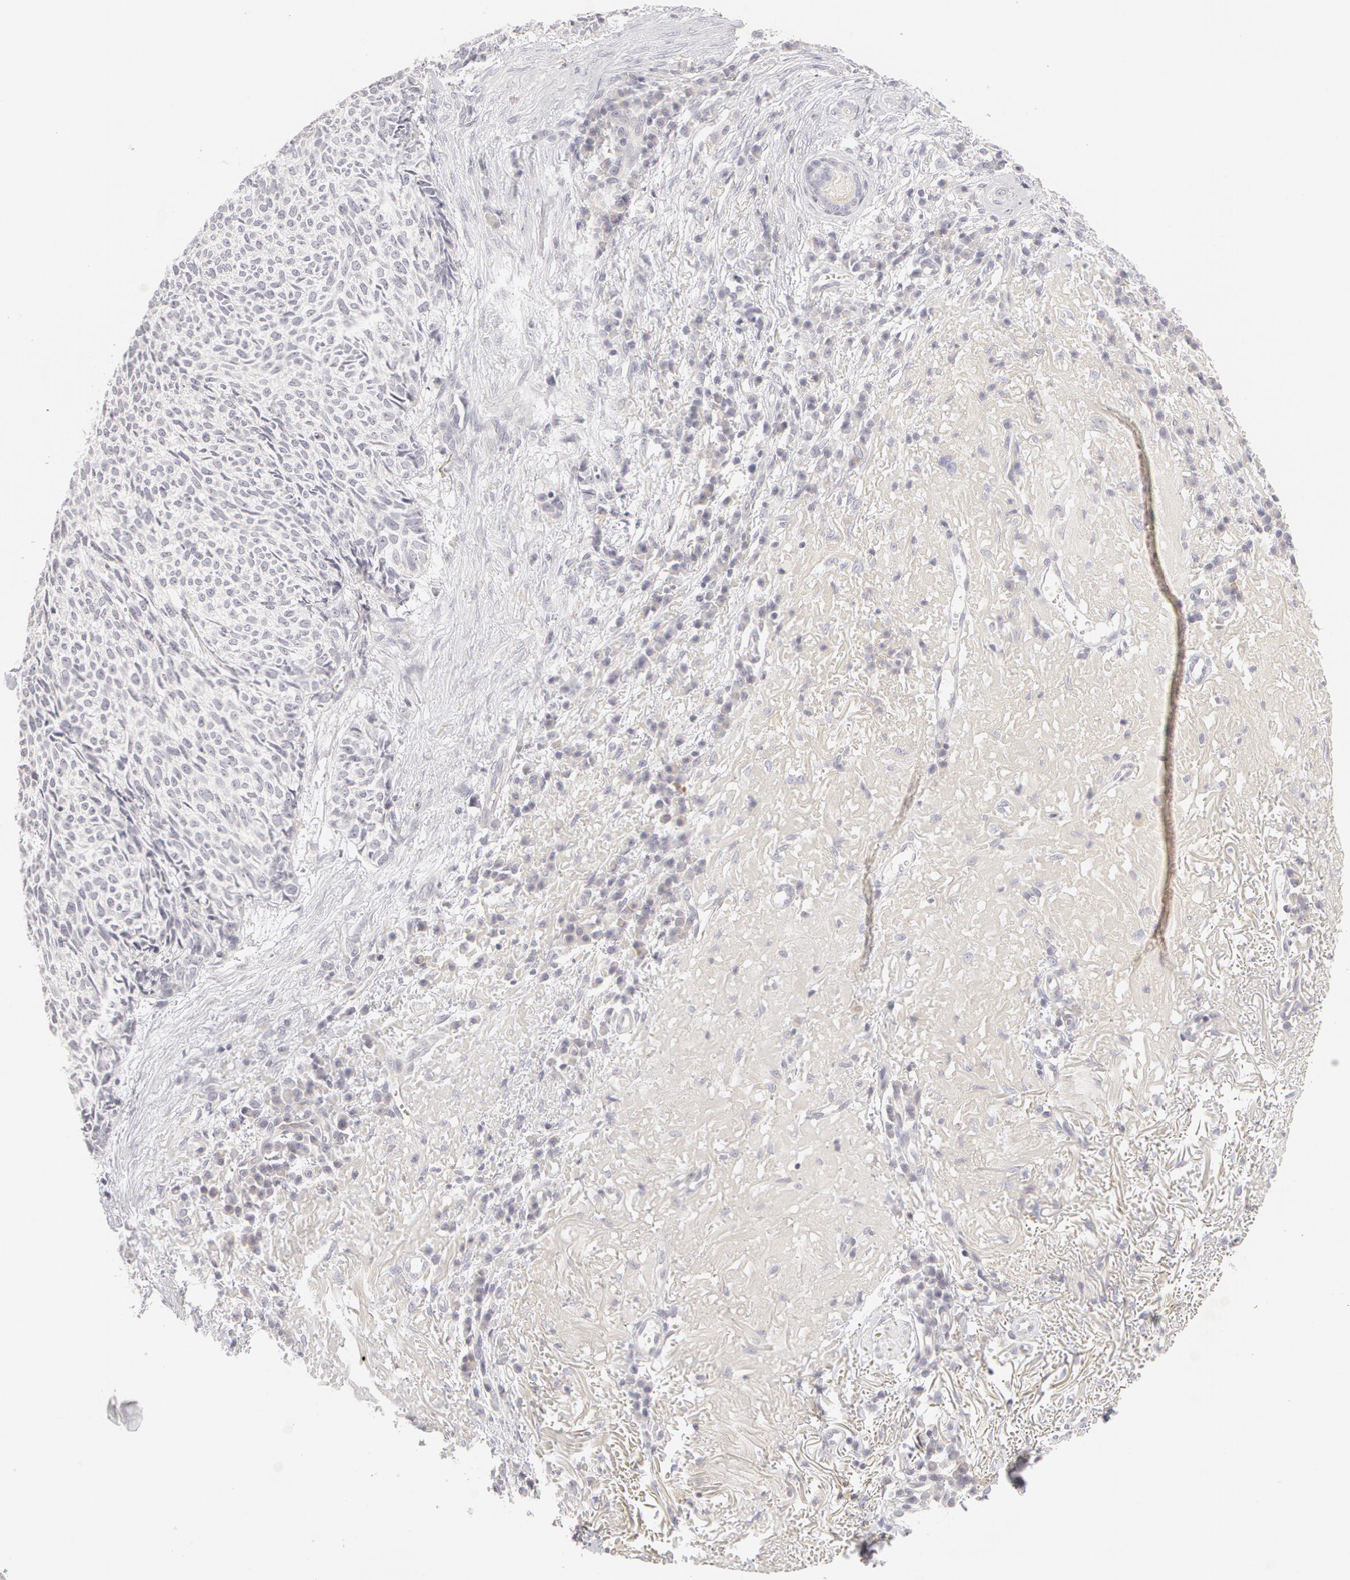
{"staining": {"intensity": "negative", "quantity": "none", "location": "none"}, "tissue": "skin cancer", "cell_type": "Tumor cells", "image_type": "cancer", "snomed": [{"axis": "morphology", "description": "Basal cell carcinoma"}, {"axis": "topography", "description": "Skin"}], "caption": "Basal cell carcinoma (skin) stained for a protein using immunohistochemistry demonstrates no expression tumor cells.", "gene": "ABCB1", "patient": {"sex": "female", "age": 89}}